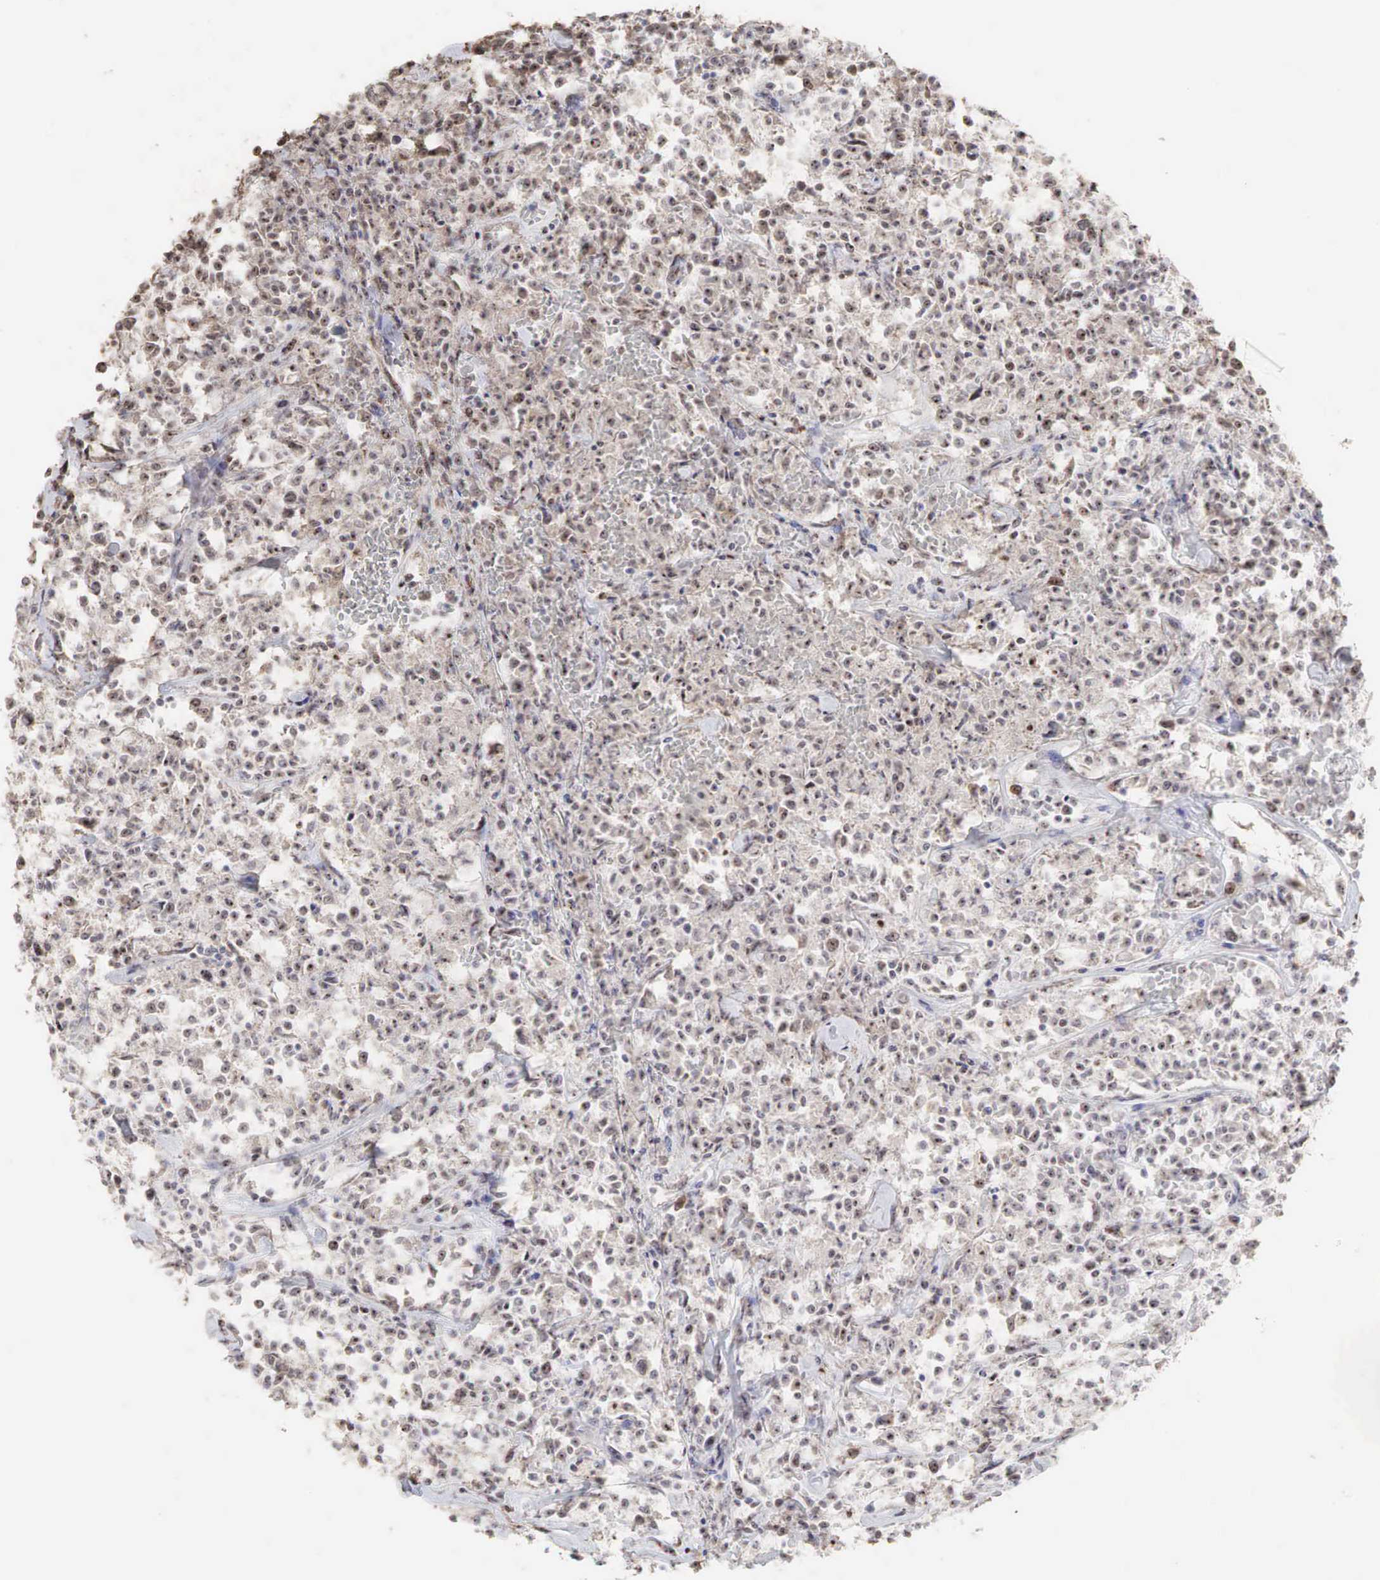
{"staining": {"intensity": "moderate", "quantity": ">75%", "location": "cytoplasmic/membranous,nuclear"}, "tissue": "lymphoma", "cell_type": "Tumor cells", "image_type": "cancer", "snomed": [{"axis": "morphology", "description": "Malignant lymphoma, non-Hodgkin's type, Low grade"}, {"axis": "topography", "description": "Small intestine"}], "caption": "The photomicrograph demonstrates staining of lymphoma, revealing moderate cytoplasmic/membranous and nuclear protein positivity (brown color) within tumor cells.", "gene": "DKC1", "patient": {"sex": "female", "age": 59}}